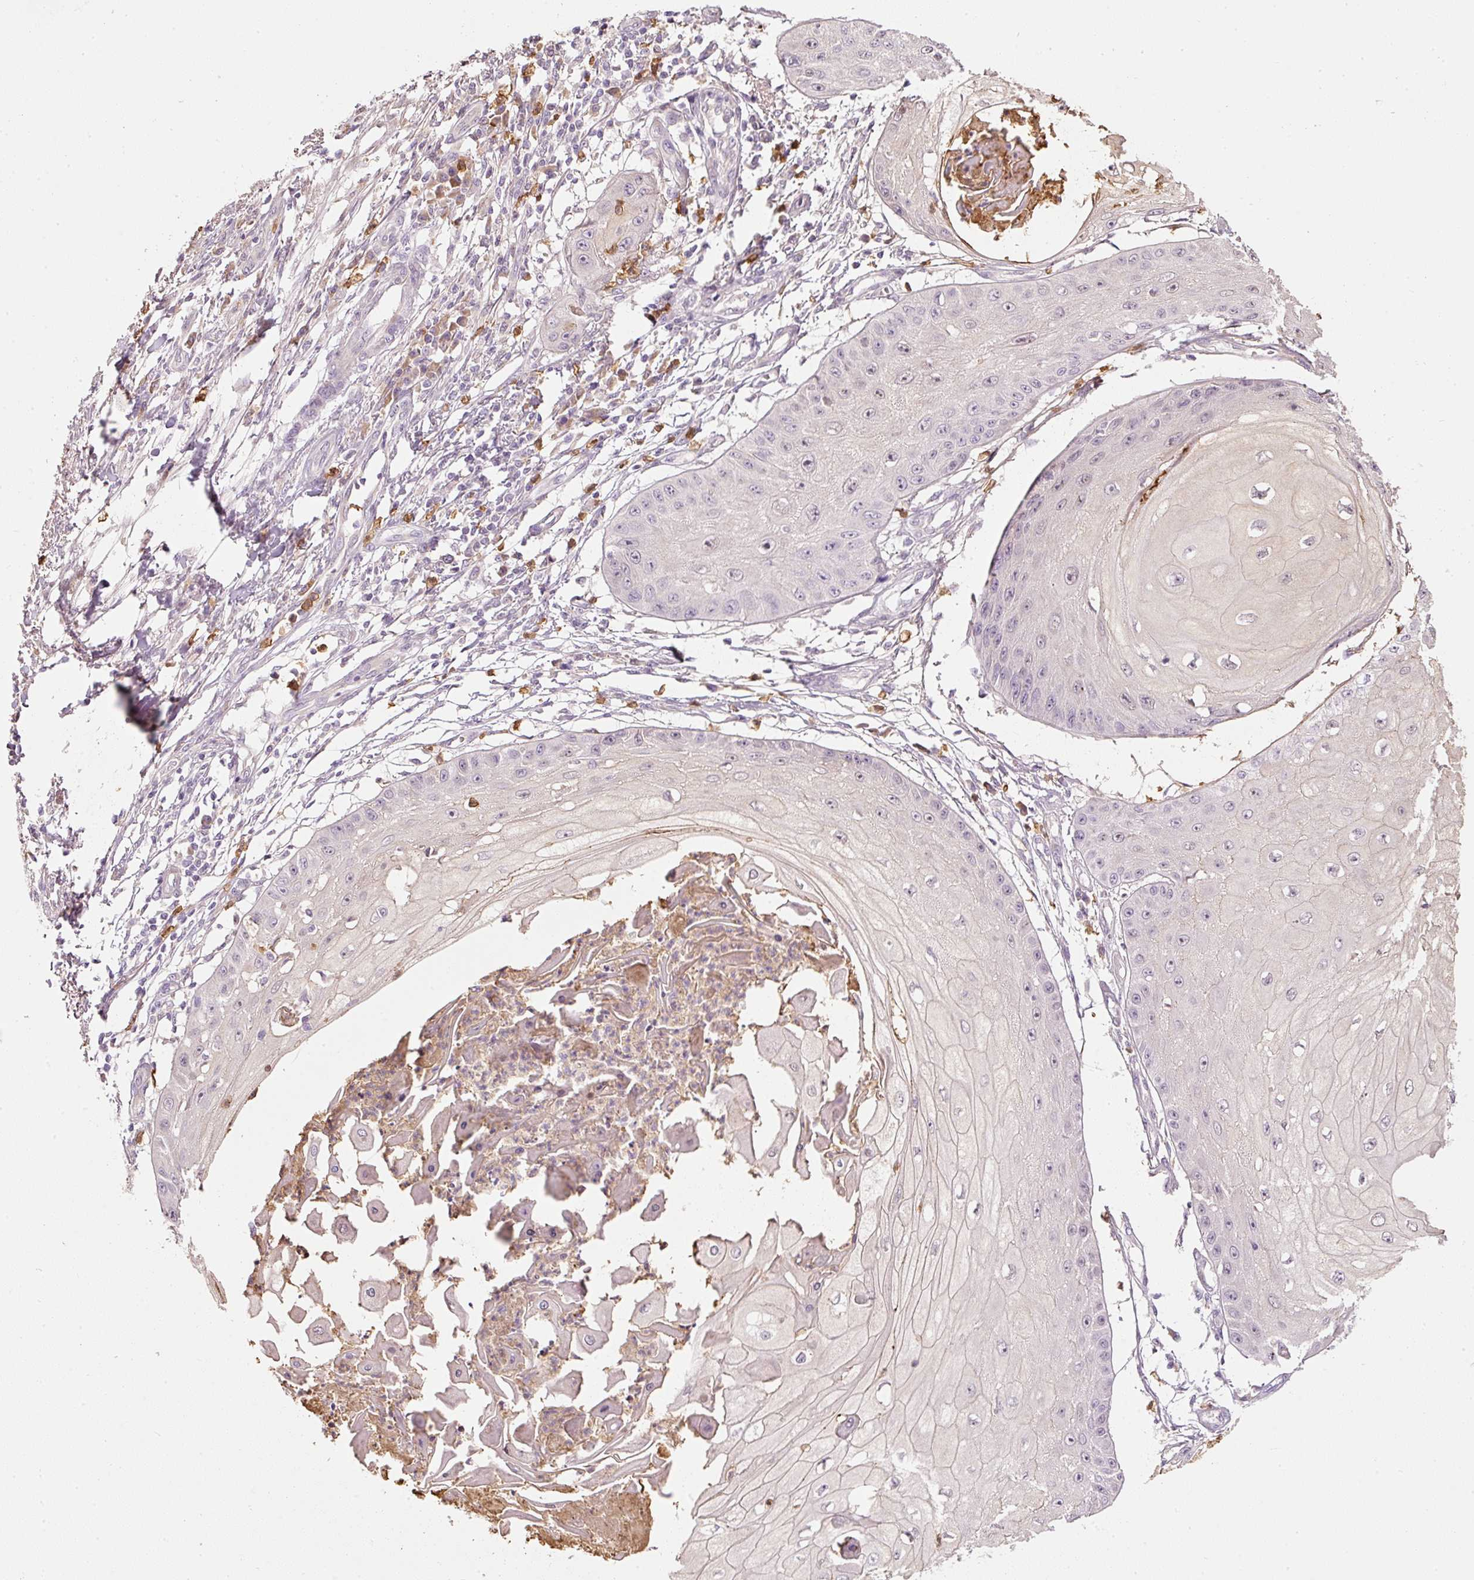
{"staining": {"intensity": "negative", "quantity": "none", "location": "none"}, "tissue": "skin cancer", "cell_type": "Tumor cells", "image_type": "cancer", "snomed": [{"axis": "morphology", "description": "Squamous cell carcinoma, NOS"}, {"axis": "topography", "description": "Skin"}], "caption": "Tumor cells are negative for brown protein staining in skin squamous cell carcinoma.", "gene": "CTTNBP2", "patient": {"sex": "male", "age": 70}}